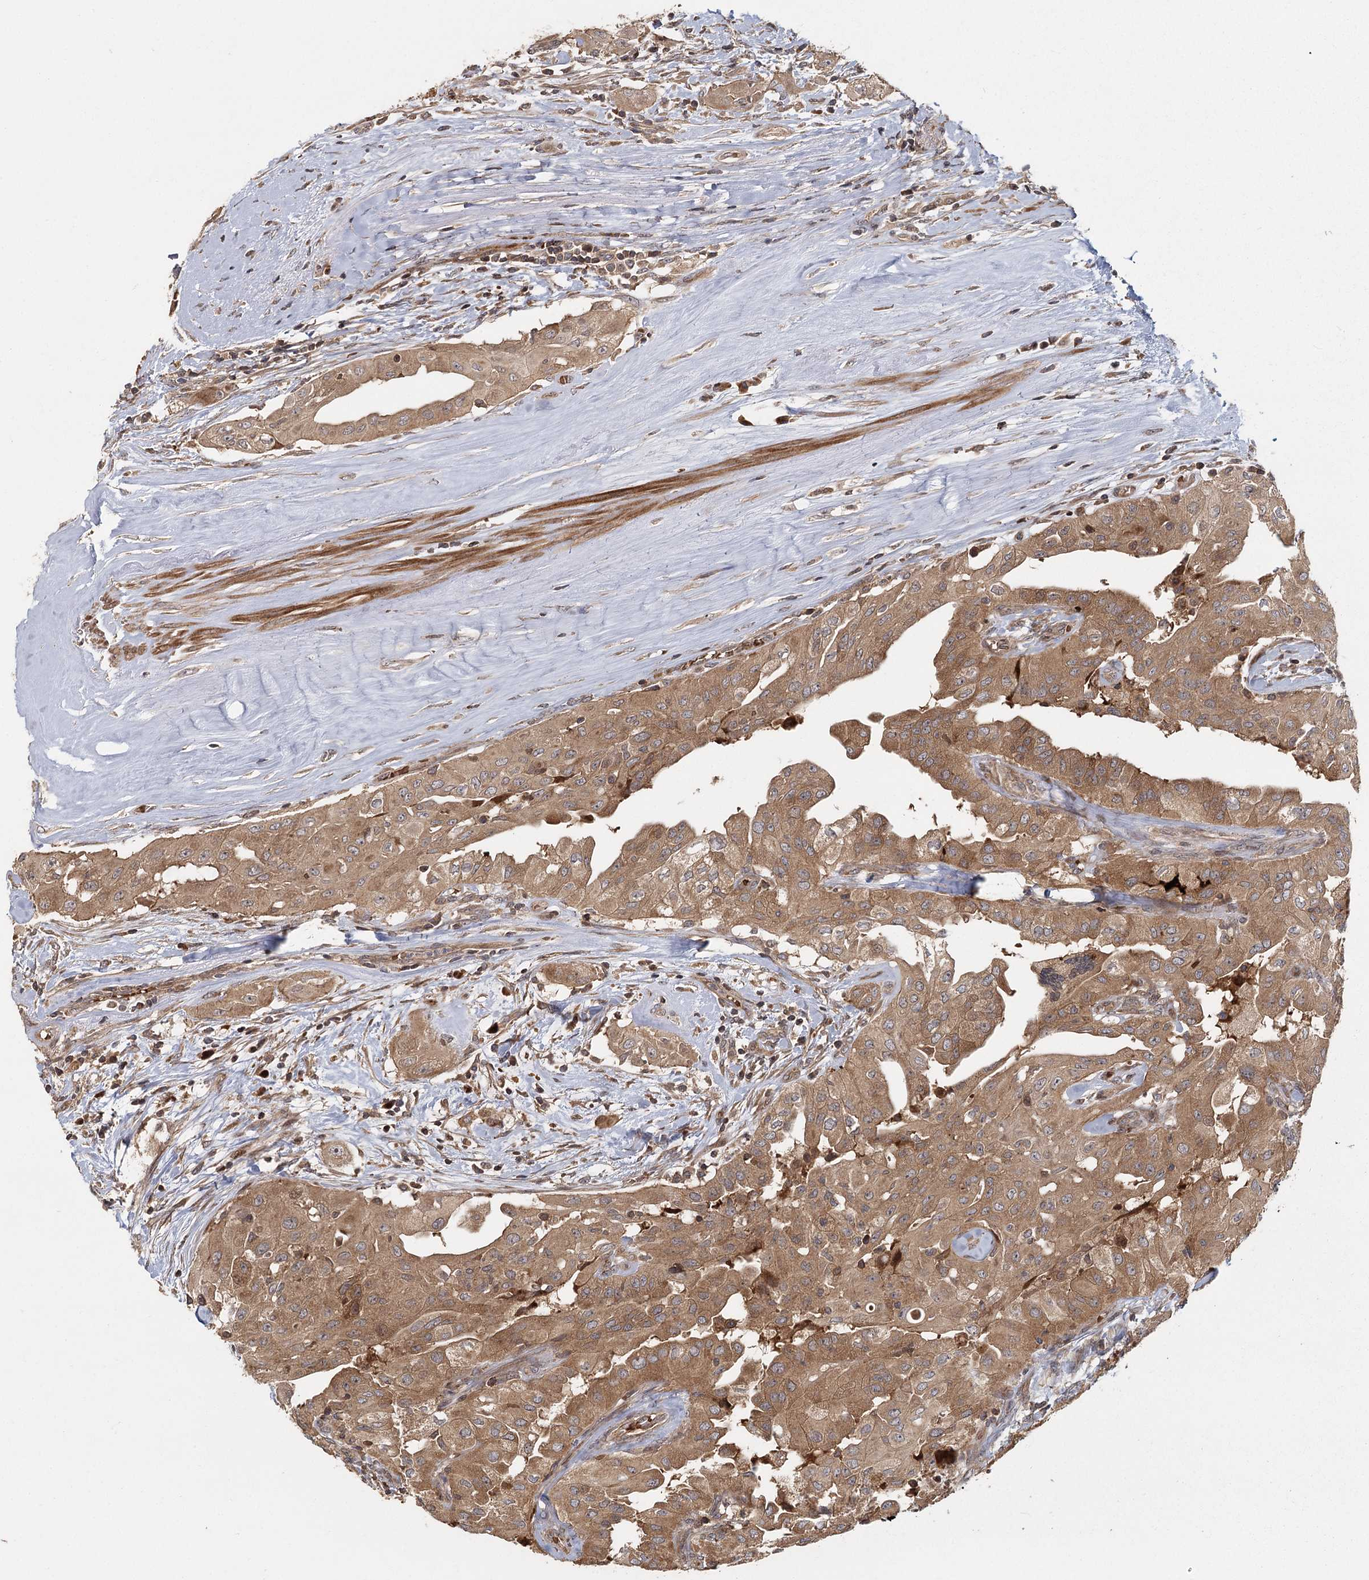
{"staining": {"intensity": "moderate", "quantity": ">75%", "location": "cytoplasmic/membranous"}, "tissue": "thyroid cancer", "cell_type": "Tumor cells", "image_type": "cancer", "snomed": [{"axis": "morphology", "description": "Papillary adenocarcinoma, NOS"}, {"axis": "topography", "description": "Thyroid gland"}], "caption": "Tumor cells show medium levels of moderate cytoplasmic/membranous positivity in approximately >75% of cells in human papillary adenocarcinoma (thyroid).", "gene": "RAPGEF6", "patient": {"sex": "female", "age": 59}}